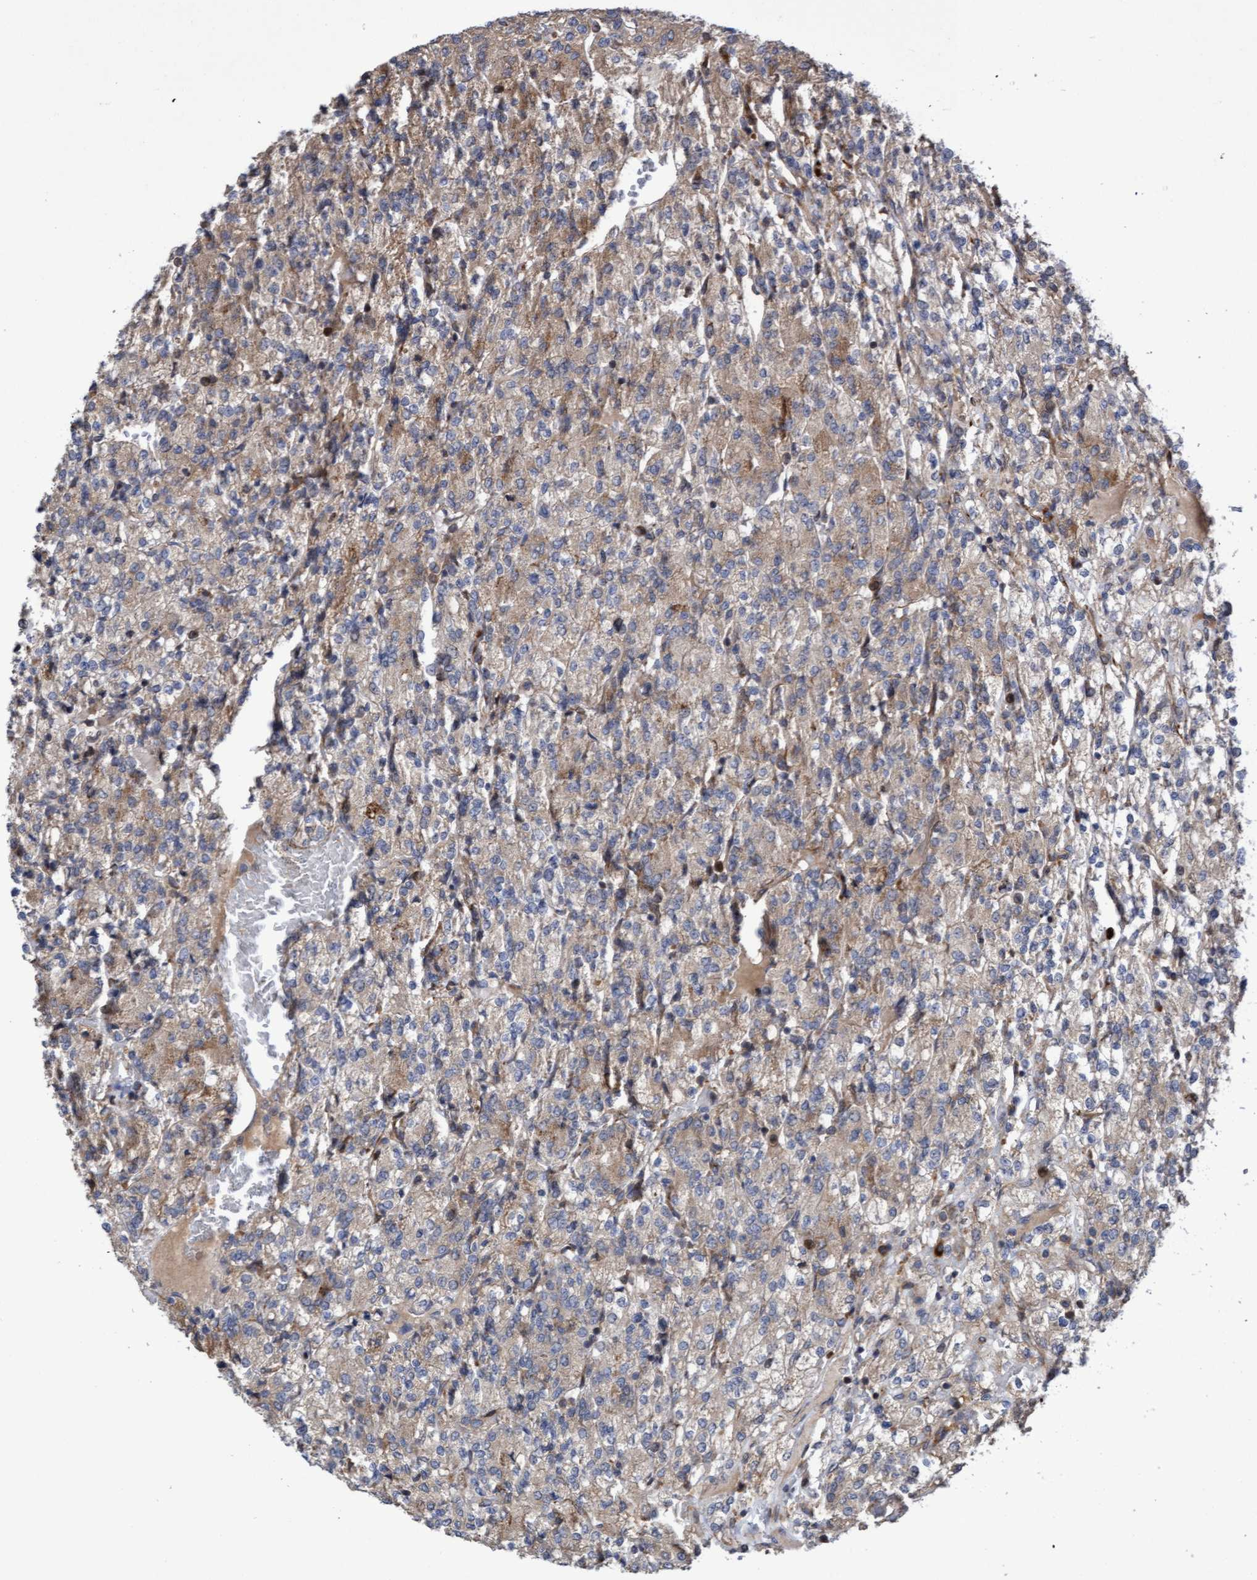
{"staining": {"intensity": "moderate", "quantity": "25%-75%", "location": "cytoplasmic/membranous"}, "tissue": "renal cancer", "cell_type": "Tumor cells", "image_type": "cancer", "snomed": [{"axis": "morphology", "description": "Adenocarcinoma, NOS"}, {"axis": "topography", "description": "Kidney"}], "caption": "A histopathology image of human renal cancer stained for a protein reveals moderate cytoplasmic/membranous brown staining in tumor cells.", "gene": "ELP5", "patient": {"sex": "male", "age": 77}}